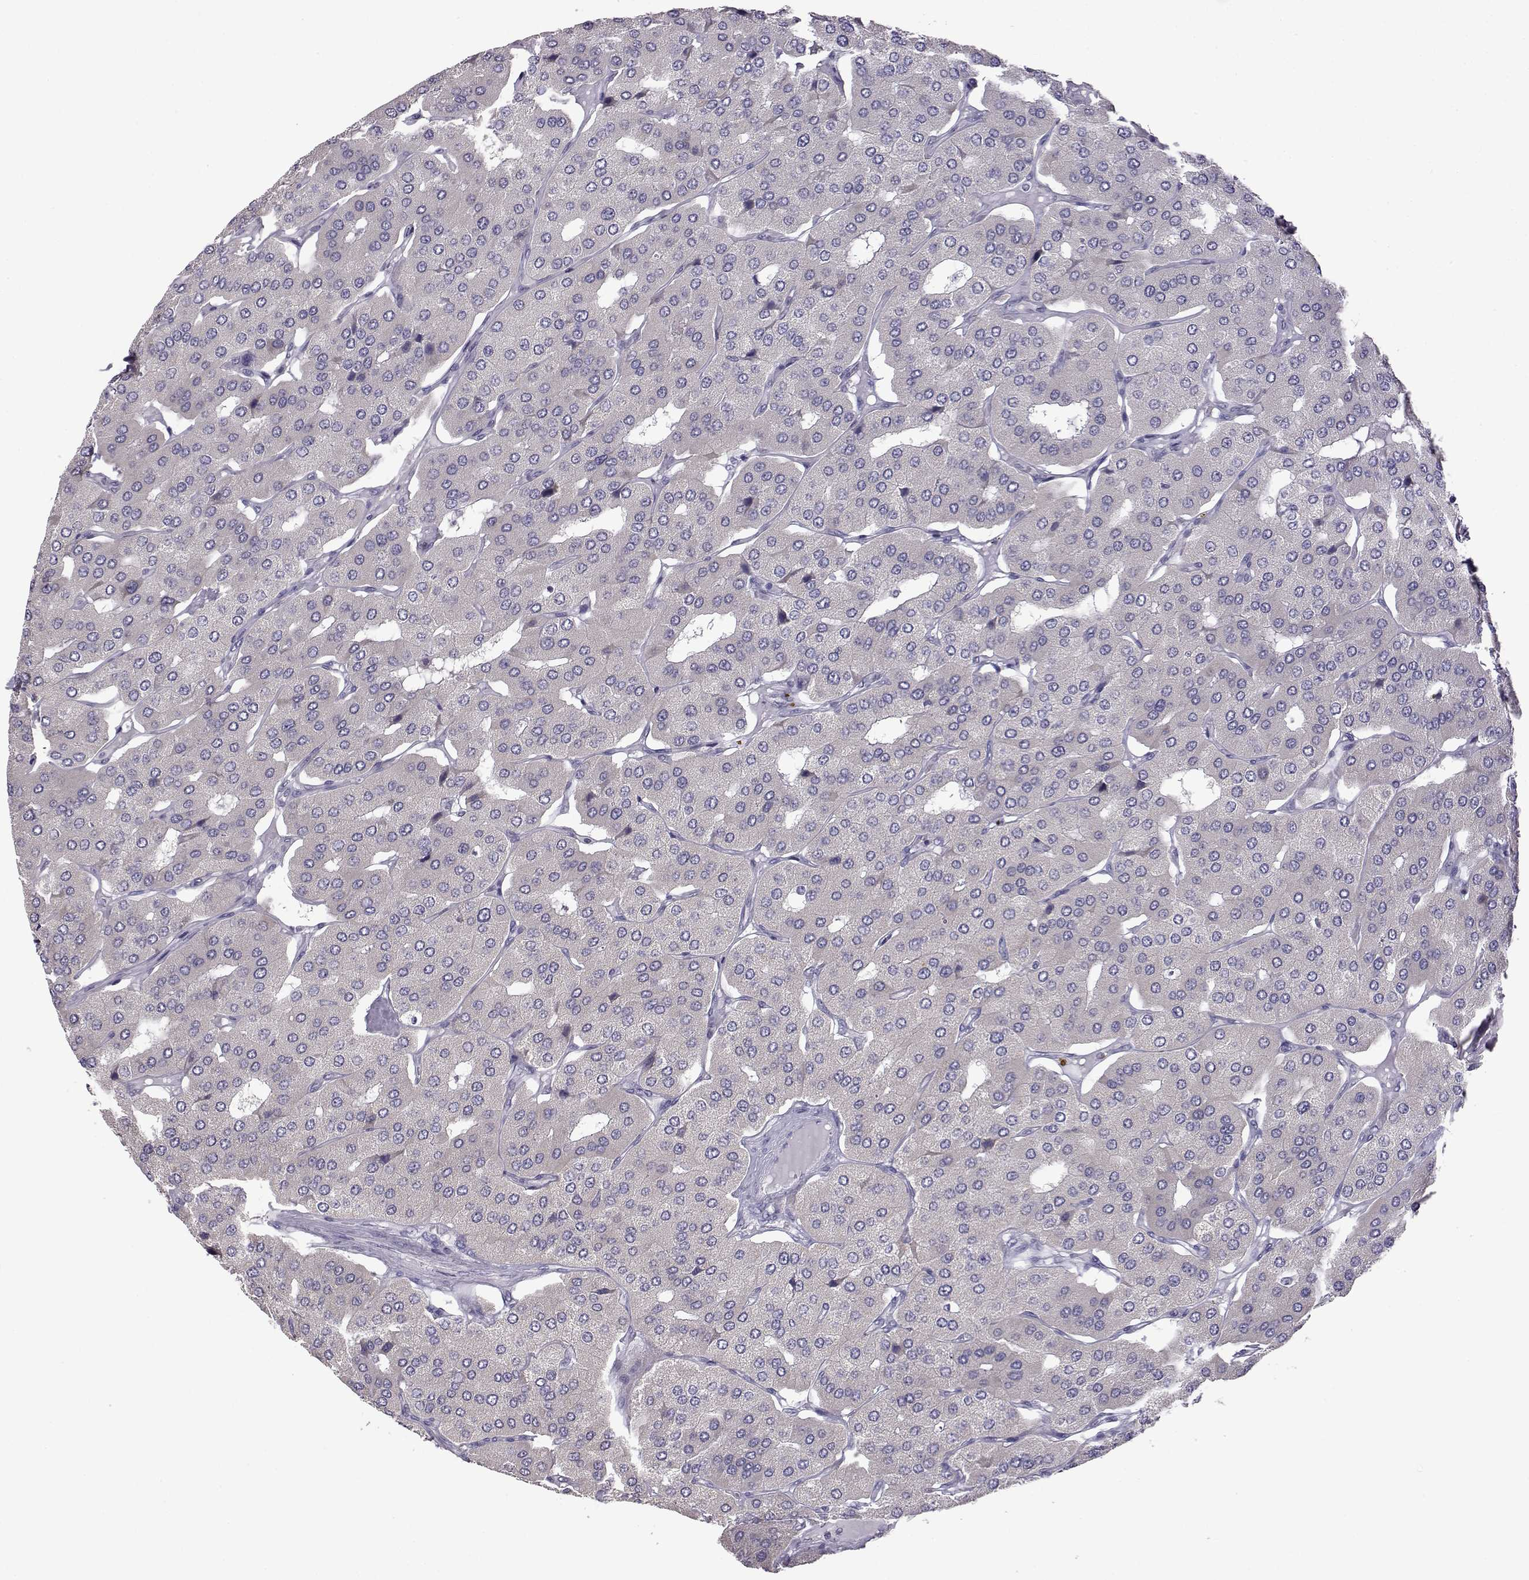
{"staining": {"intensity": "negative", "quantity": "none", "location": "none"}, "tissue": "parathyroid gland", "cell_type": "Glandular cells", "image_type": "normal", "snomed": [{"axis": "morphology", "description": "Normal tissue, NOS"}, {"axis": "morphology", "description": "Adenoma, NOS"}, {"axis": "topography", "description": "Parathyroid gland"}], "caption": "IHC histopathology image of normal parathyroid gland stained for a protein (brown), which exhibits no expression in glandular cells.", "gene": "VGF", "patient": {"sex": "female", "age": 86}}